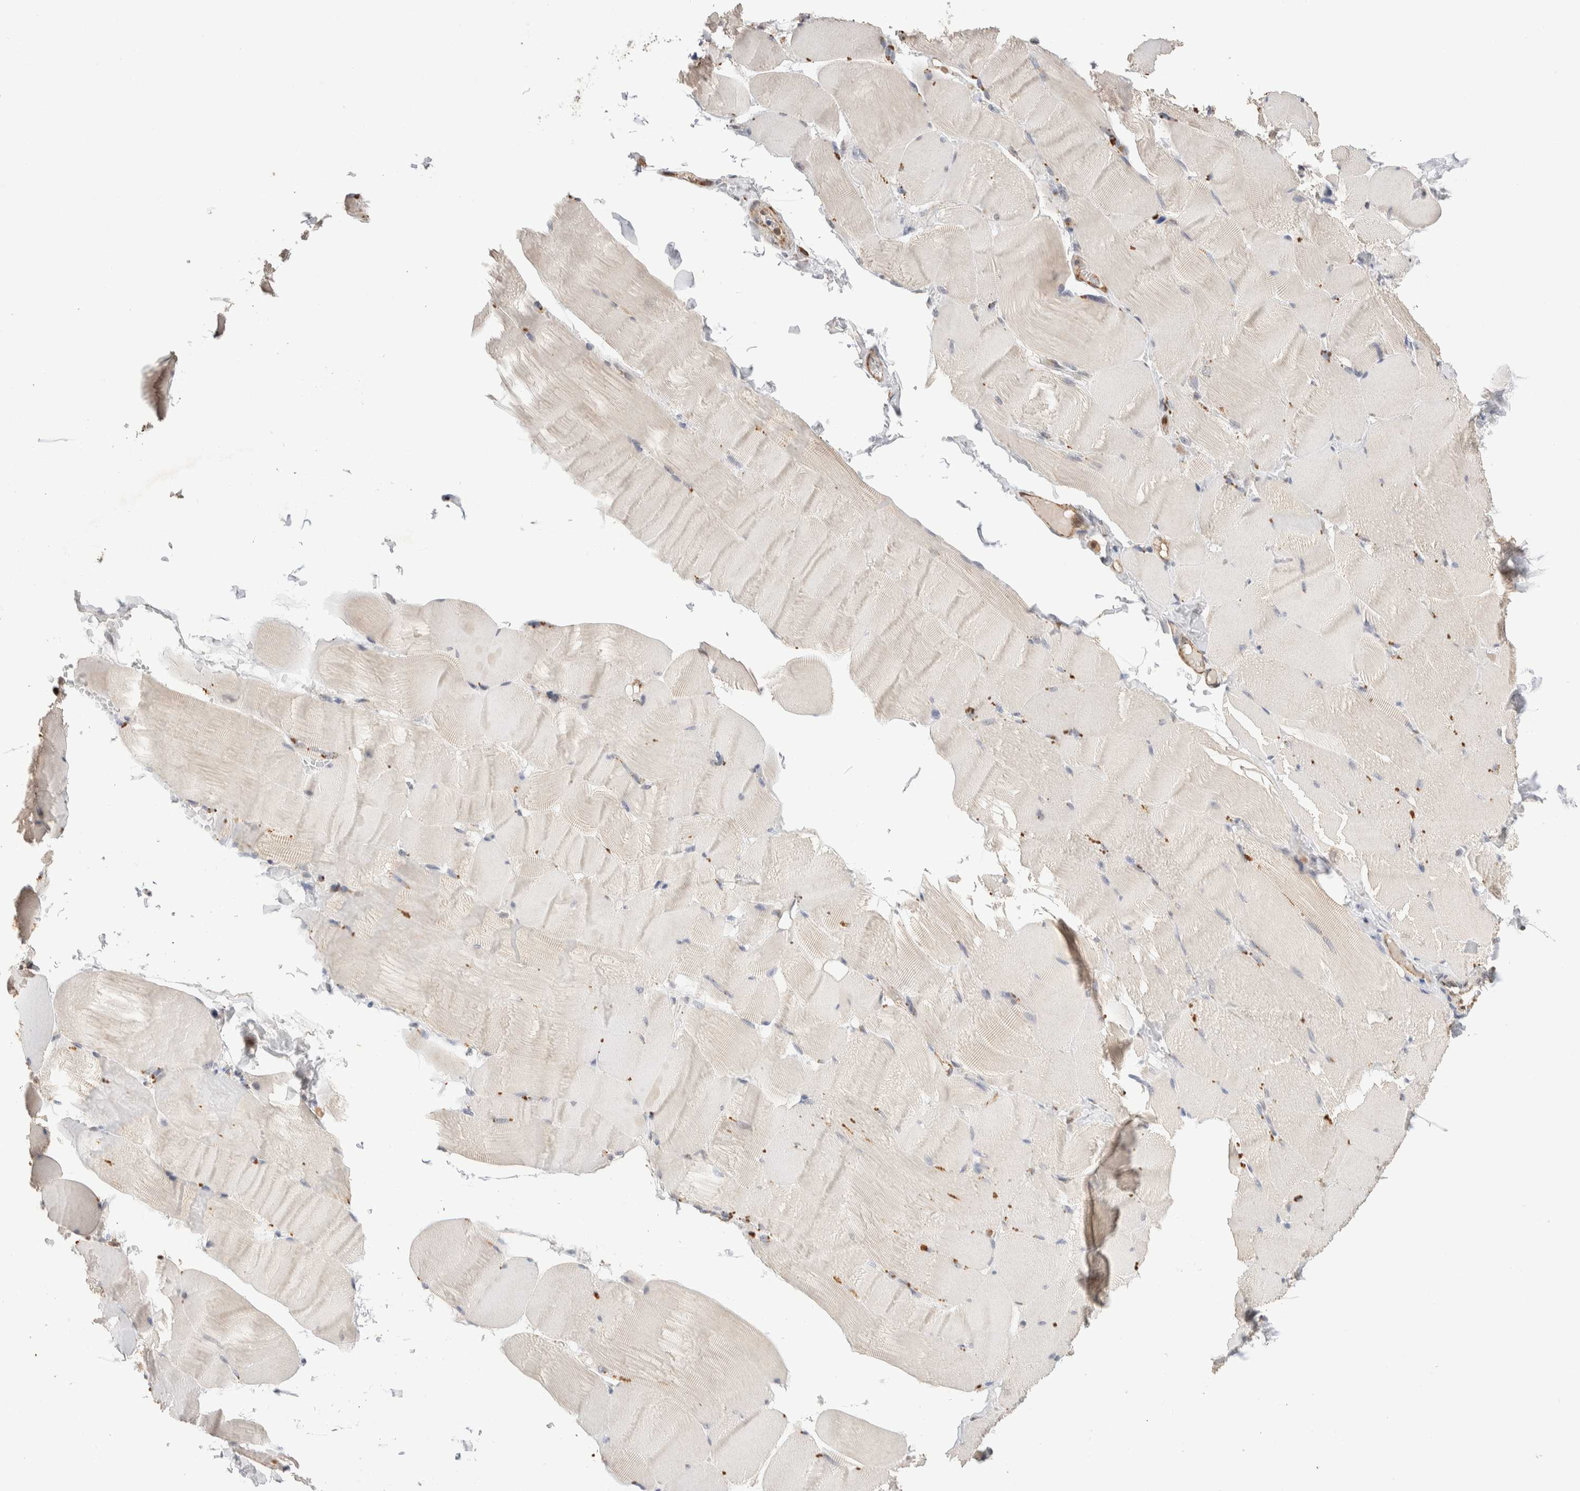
{"staining": {"intensity": "negative", "quantity": "none", "location": "none"}, "tissue": "skeletal muscle", "cell_type": "Myocytes", "image_type": "normal", "snomed": [{"axis": "morphology", "description": "Normal tissue, NOS"}, {"axis": "topography", "description": "Skin"}, {"axis": "topography", "description": "Skeletal muscle"}], "caption": "Myocytes are negative for protein expression in normal human skeletal muscle. Nuclei are stained in blue.", "gene": "NSMAF", "patient": {"sex": "male", "age": 83}}